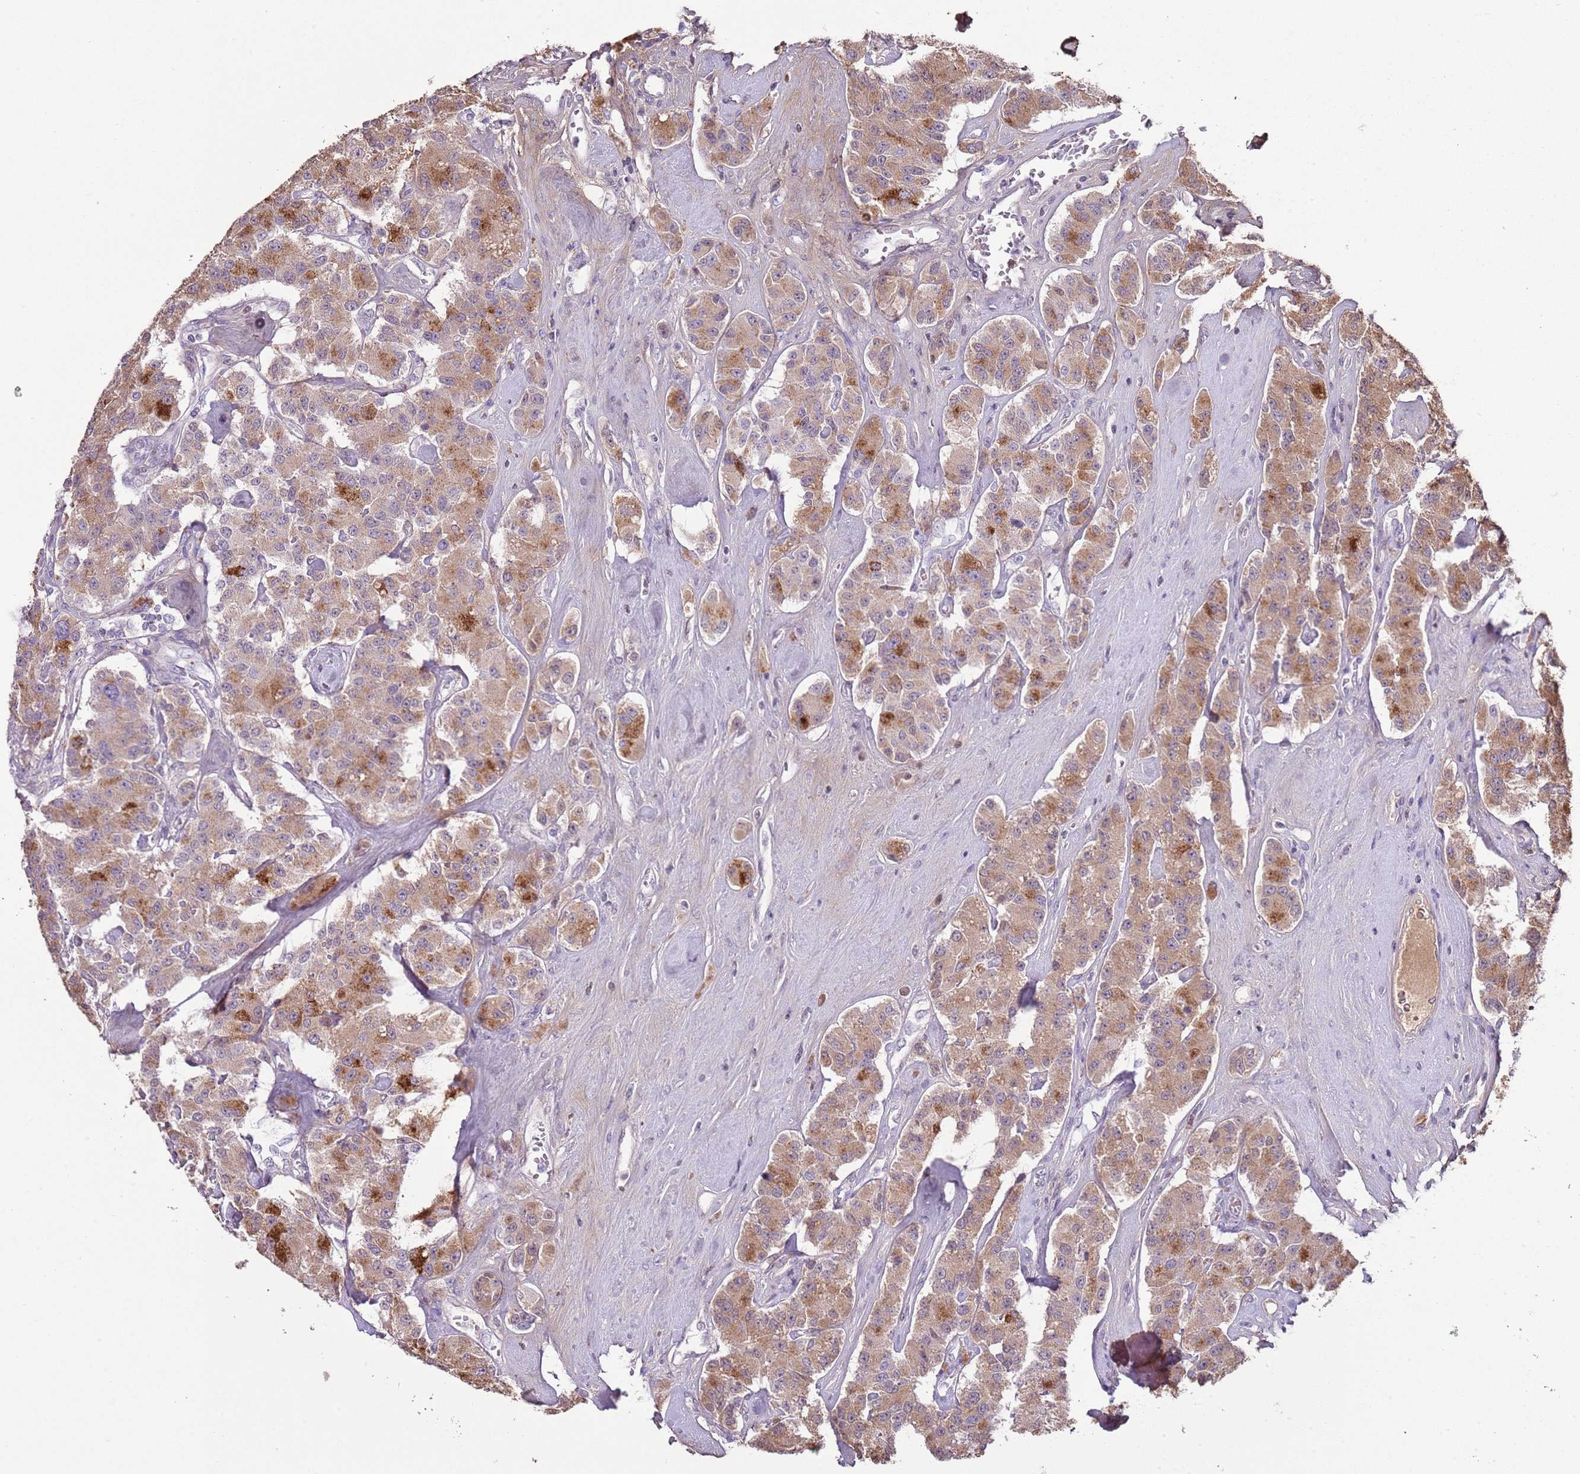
{"staining": {"intensity": "moderate", "quantity": "25%-75%", "location": "cytoplasmic/membranous"}, "tissue": "carcinoid", "cell_type": "Tumor cells", "image_type": "cancer", "snomed": [{"axis": "morphology", "description": "Carcinoid, malignant, NOS"}, {"axis": "topography", "description": "Pancreas"}], "caption": "Human carcinoid stained with a brown dye exhibits moderate cytoplasmic/membranous positive positivity in about 25%-75% of tumor cells.", "gene": "ABHD17C", "patient": {"sex": "male", "age": 41}}